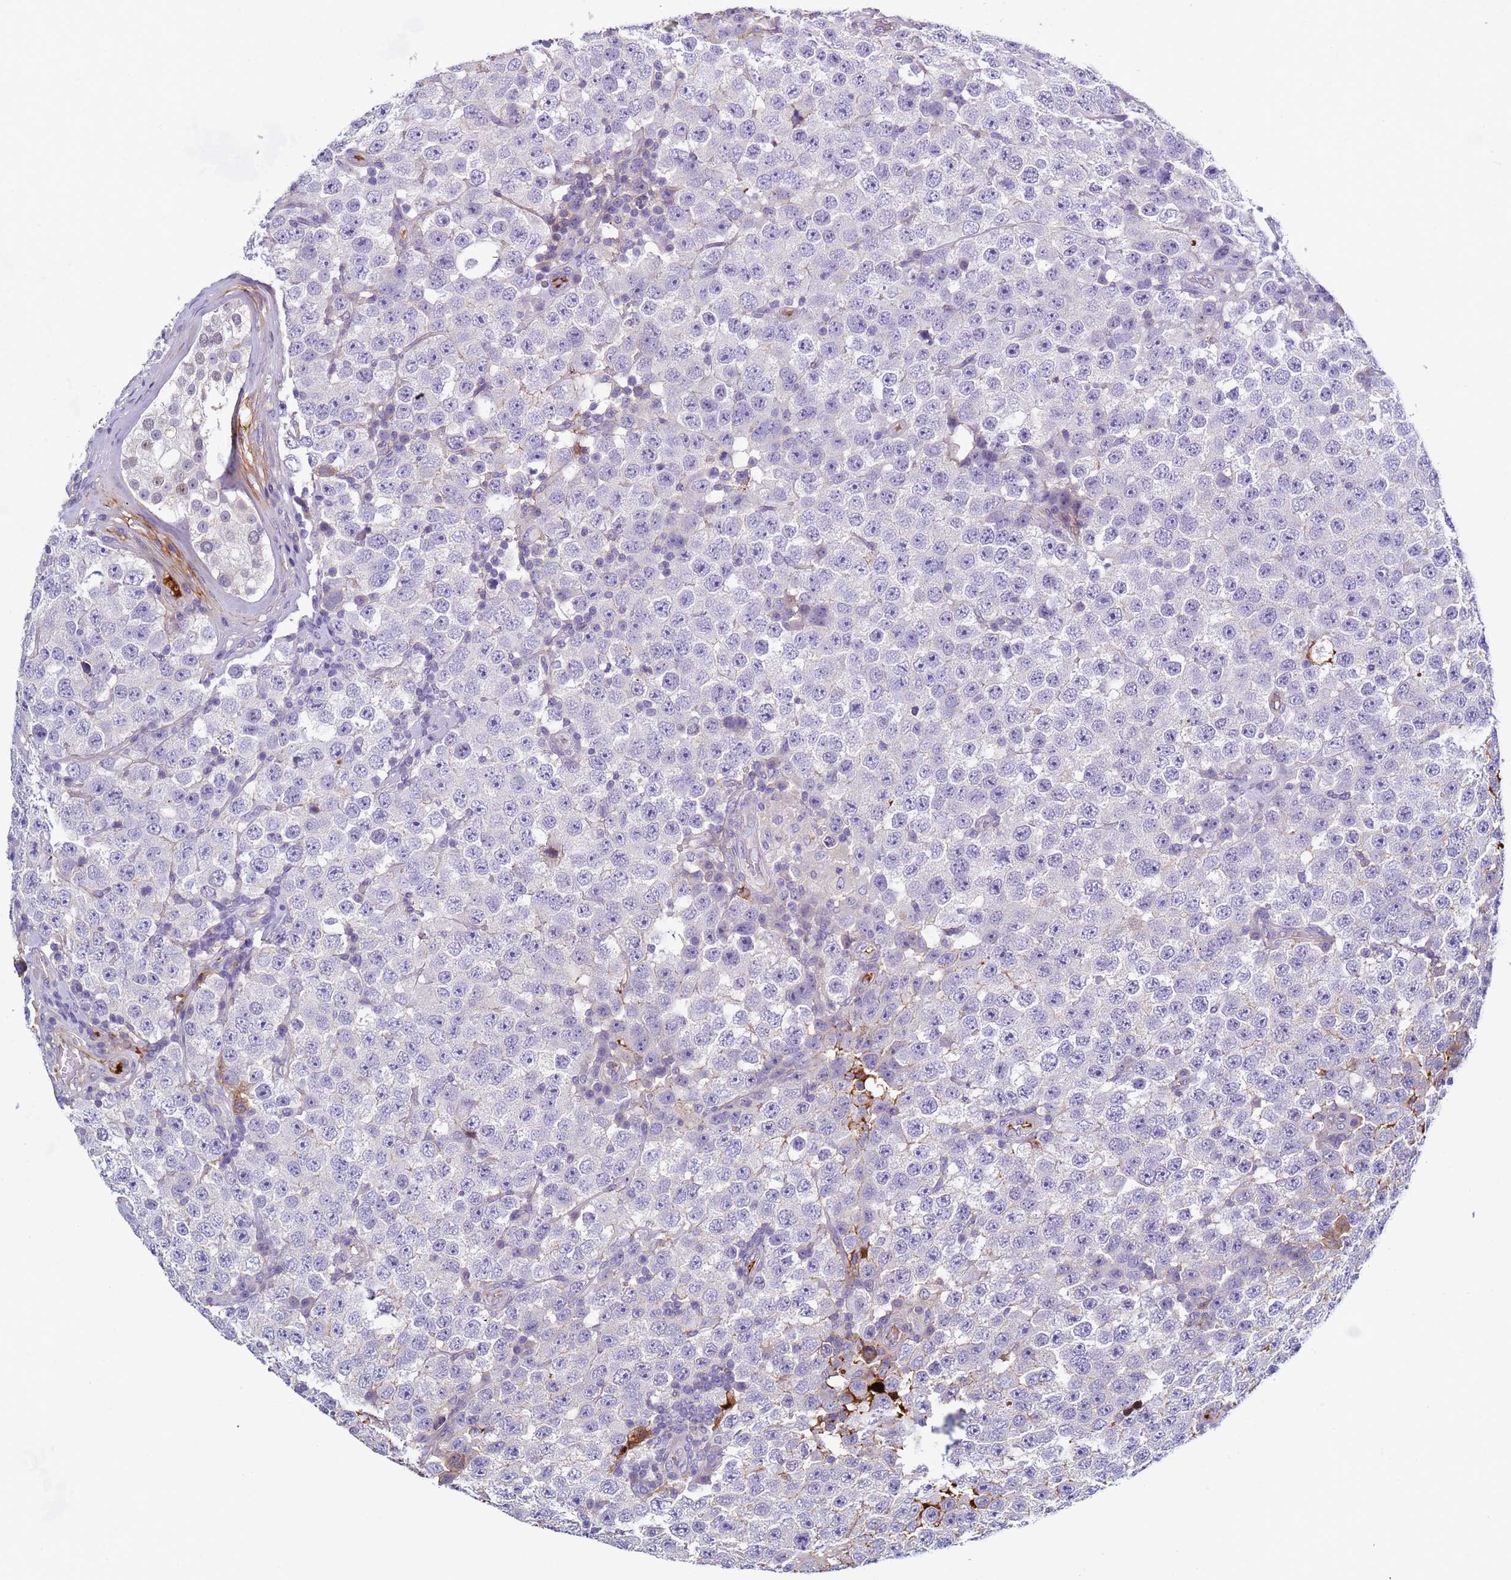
{"staining": {"intensity": "negative", "quantity": "none", "location": "none"}, "tissue": "testis cancer", "cell_type": "Tumor cells", "image_type": "cancer", "snomed": [{"axis": "morphology", "description": "Seminoma, NOS"}, {"axis": "topography", "description": "Testis"}], "caption": "Image shows no significant protein expression in tumor cells of testis cancer (seminoma).", "gene": "TRIM51", "patient": {"sex": "male", "age": 28}}